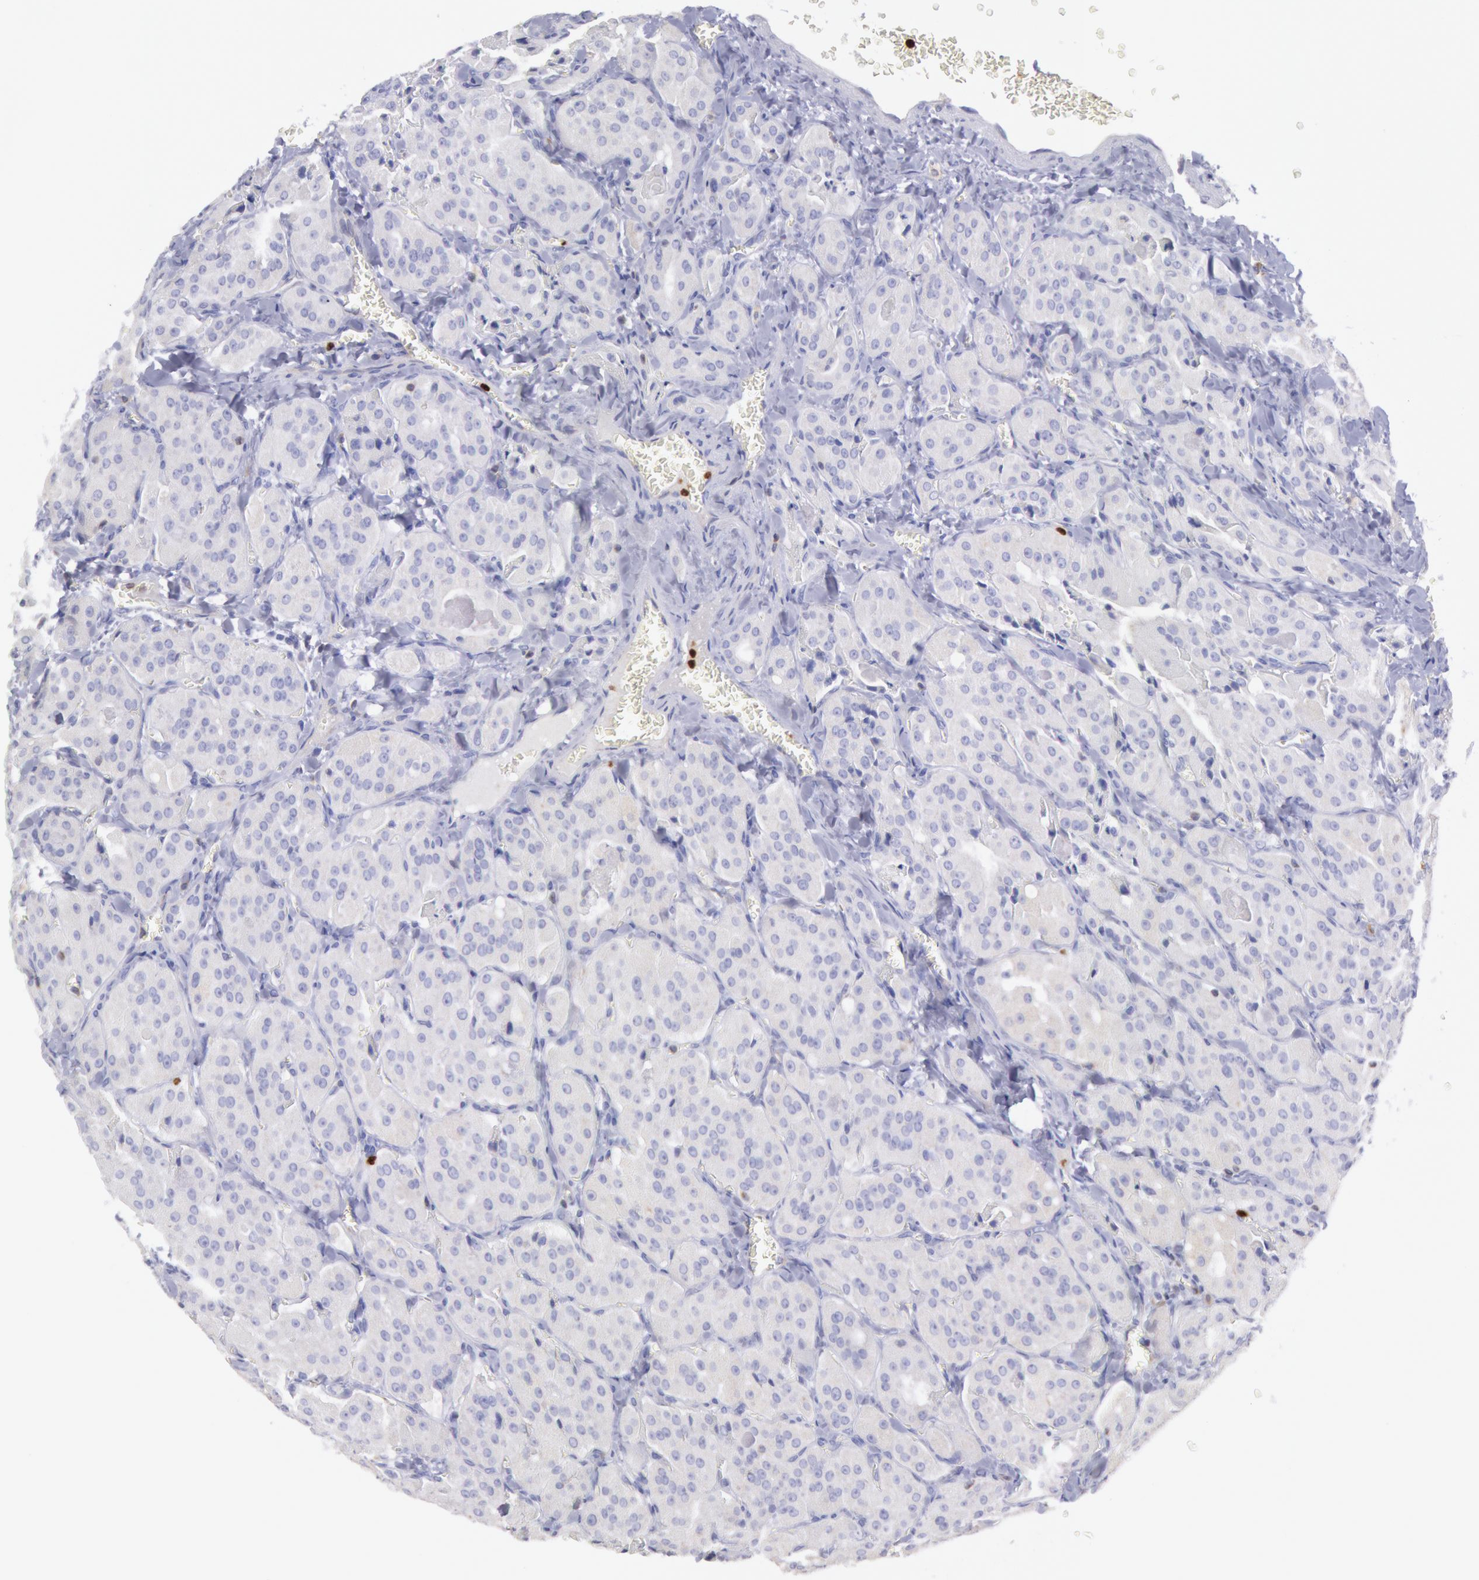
{"staining": {"intensity": "negative", "quantity": "none", "location": "none"}, "tissue": "thyroid cancer", "cell_type": "Tumor cells", "image_type": "cancer", "snomed": [{"axis": "morphology", "description": "Carcinoma, NOS"}, {"axis": "topography", "description": "Thyroid gland"}], "caption": "High power microscopy micrograph of an IHC histopathology image of thyroid cancer (carcinoma), revealing no significant expression in tumor cells.", "gene": "RAB27A", "patient": {"sex": "male", "age": 76}}